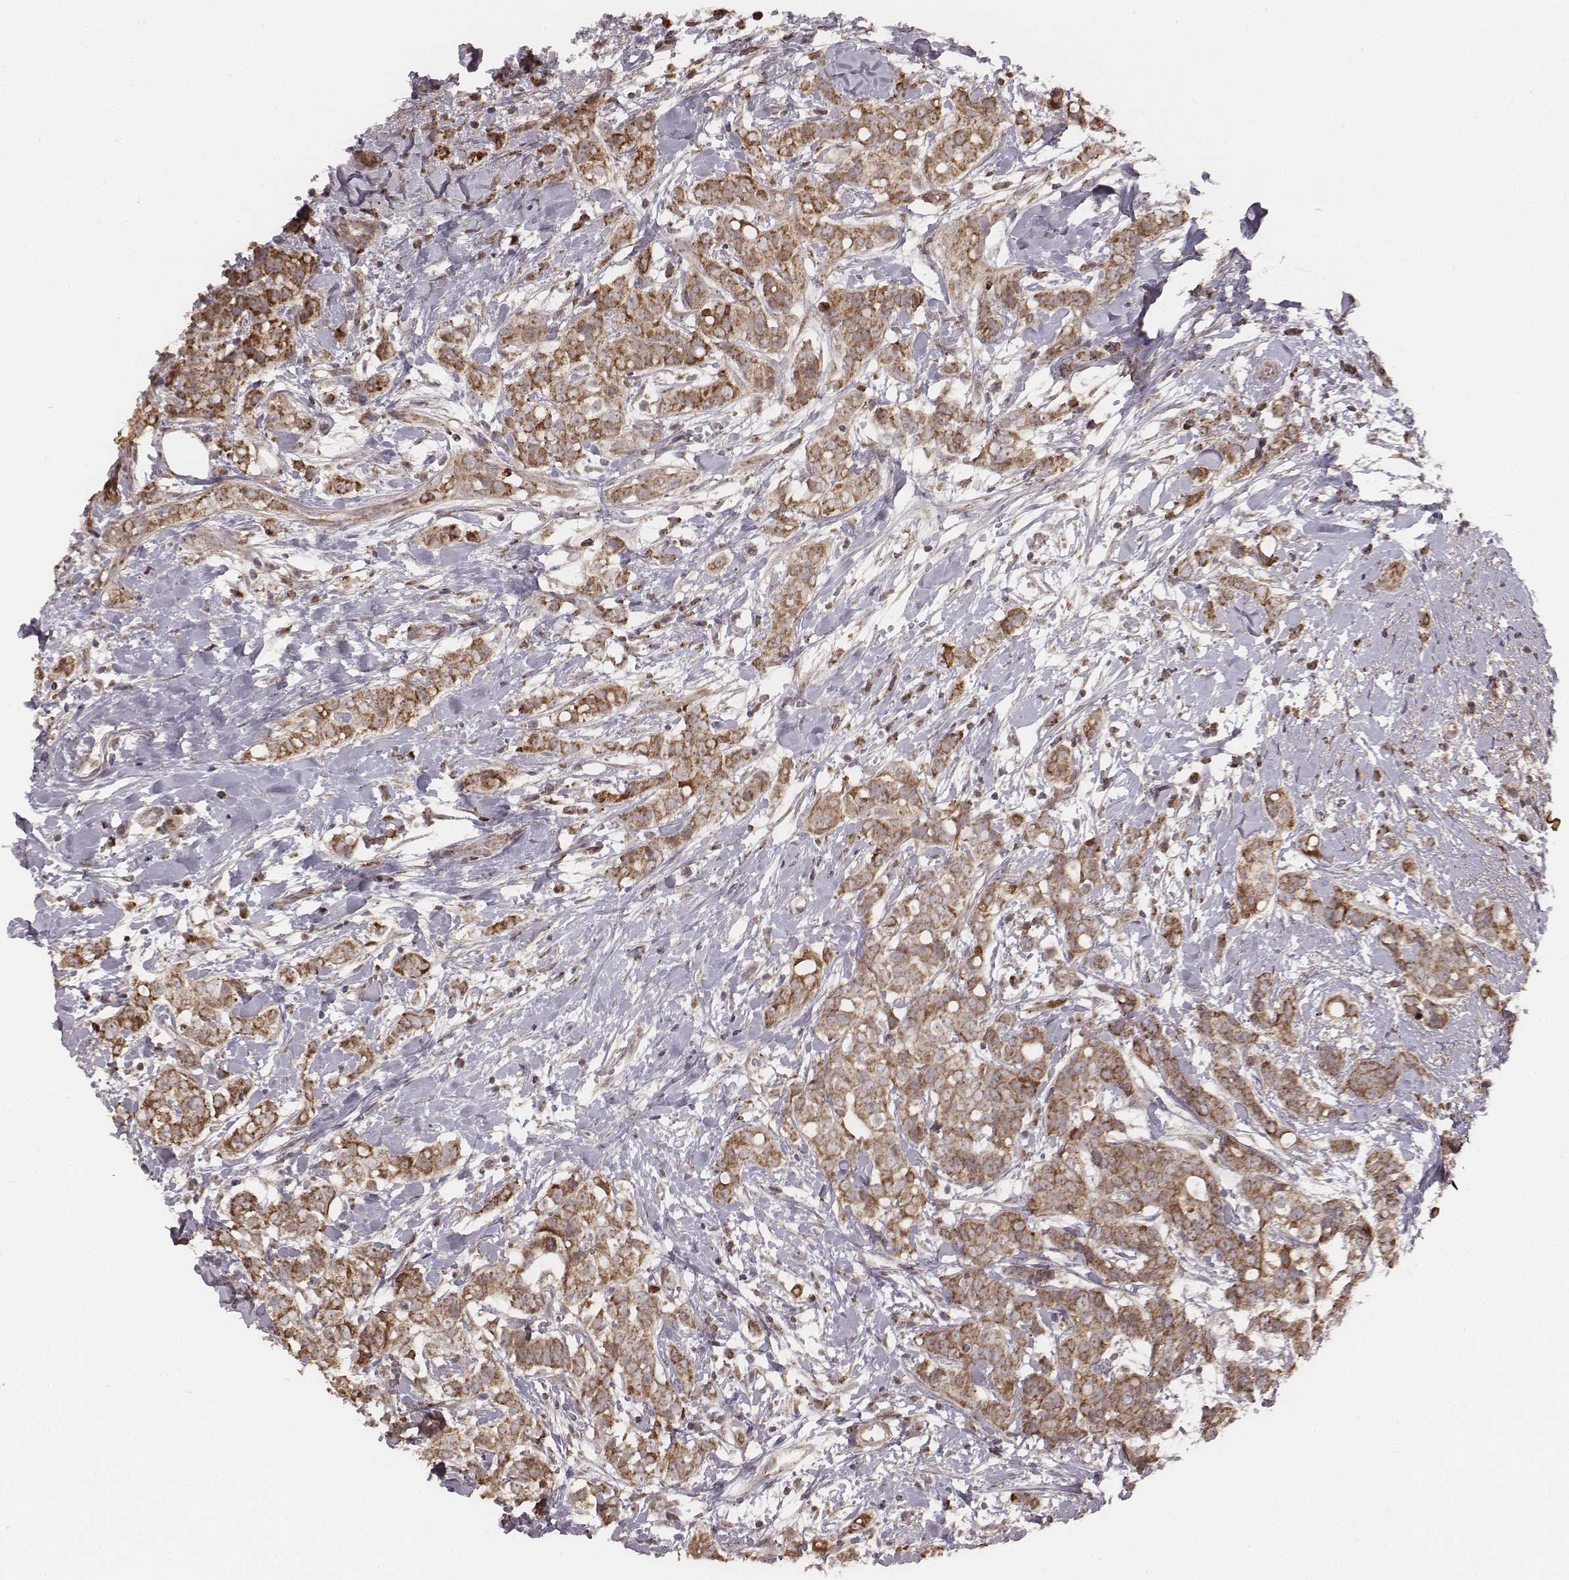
{"staining": {"intensity": "strong", "quantity": ">75%", "location": "cytoplasmic/membranous"}, "tissue": "breast cancer", "cell_type": "Tumor cells", "image_type": "cancer", "snomed": [{"axis": "morphology", "description": "Duct carcinoma"}, {"axis": "topography", "description": "Breast"}], "caption": "IHC of human breast cancer demonstrates high levels of strong cytoplasmic/membranous staining in approximately >75% of tumor cells.", "gene": "PDCD2L", "patient": {"sex": "female", "age": 40}}